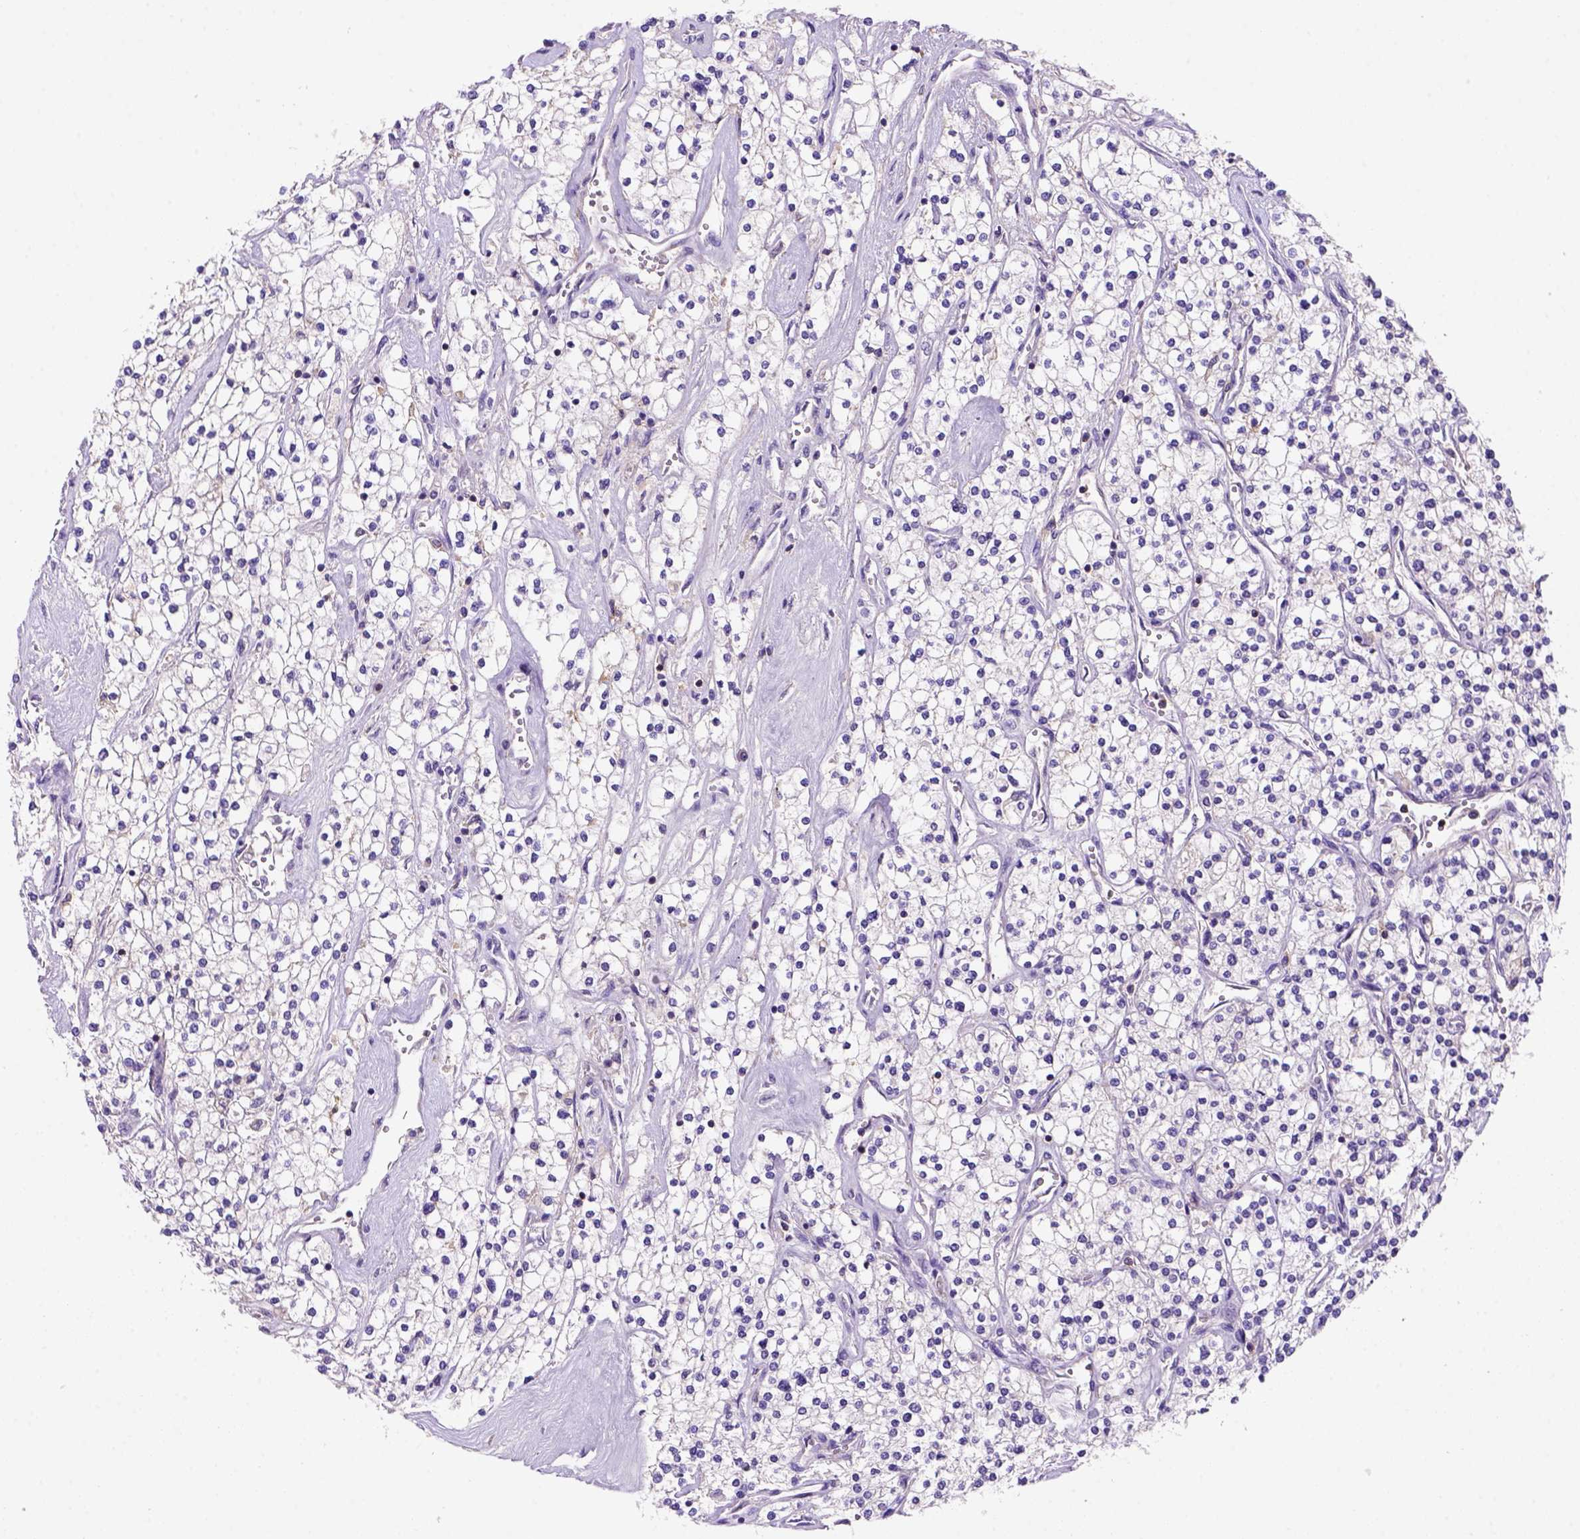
{"staining": {"intensity": "negative", "quantity": "none", "location": "none"}, "tissue": "renal cancer", "cell_type": "Tumor cells", "image_type": "cancer", "snomed": [{"axis": "morphology", "description": "Adenocarcinoma, NOS"}, {"axis": "topography", "description": "Kidney"}], "caption": "An IHC photomicrograph of adenocarcinoma (renal) is shown. There is no staining in tumor cells of adenocarcinoma (renal).", "gene": "INPP5D", "patient": {"sex": "male", "age": 80}}